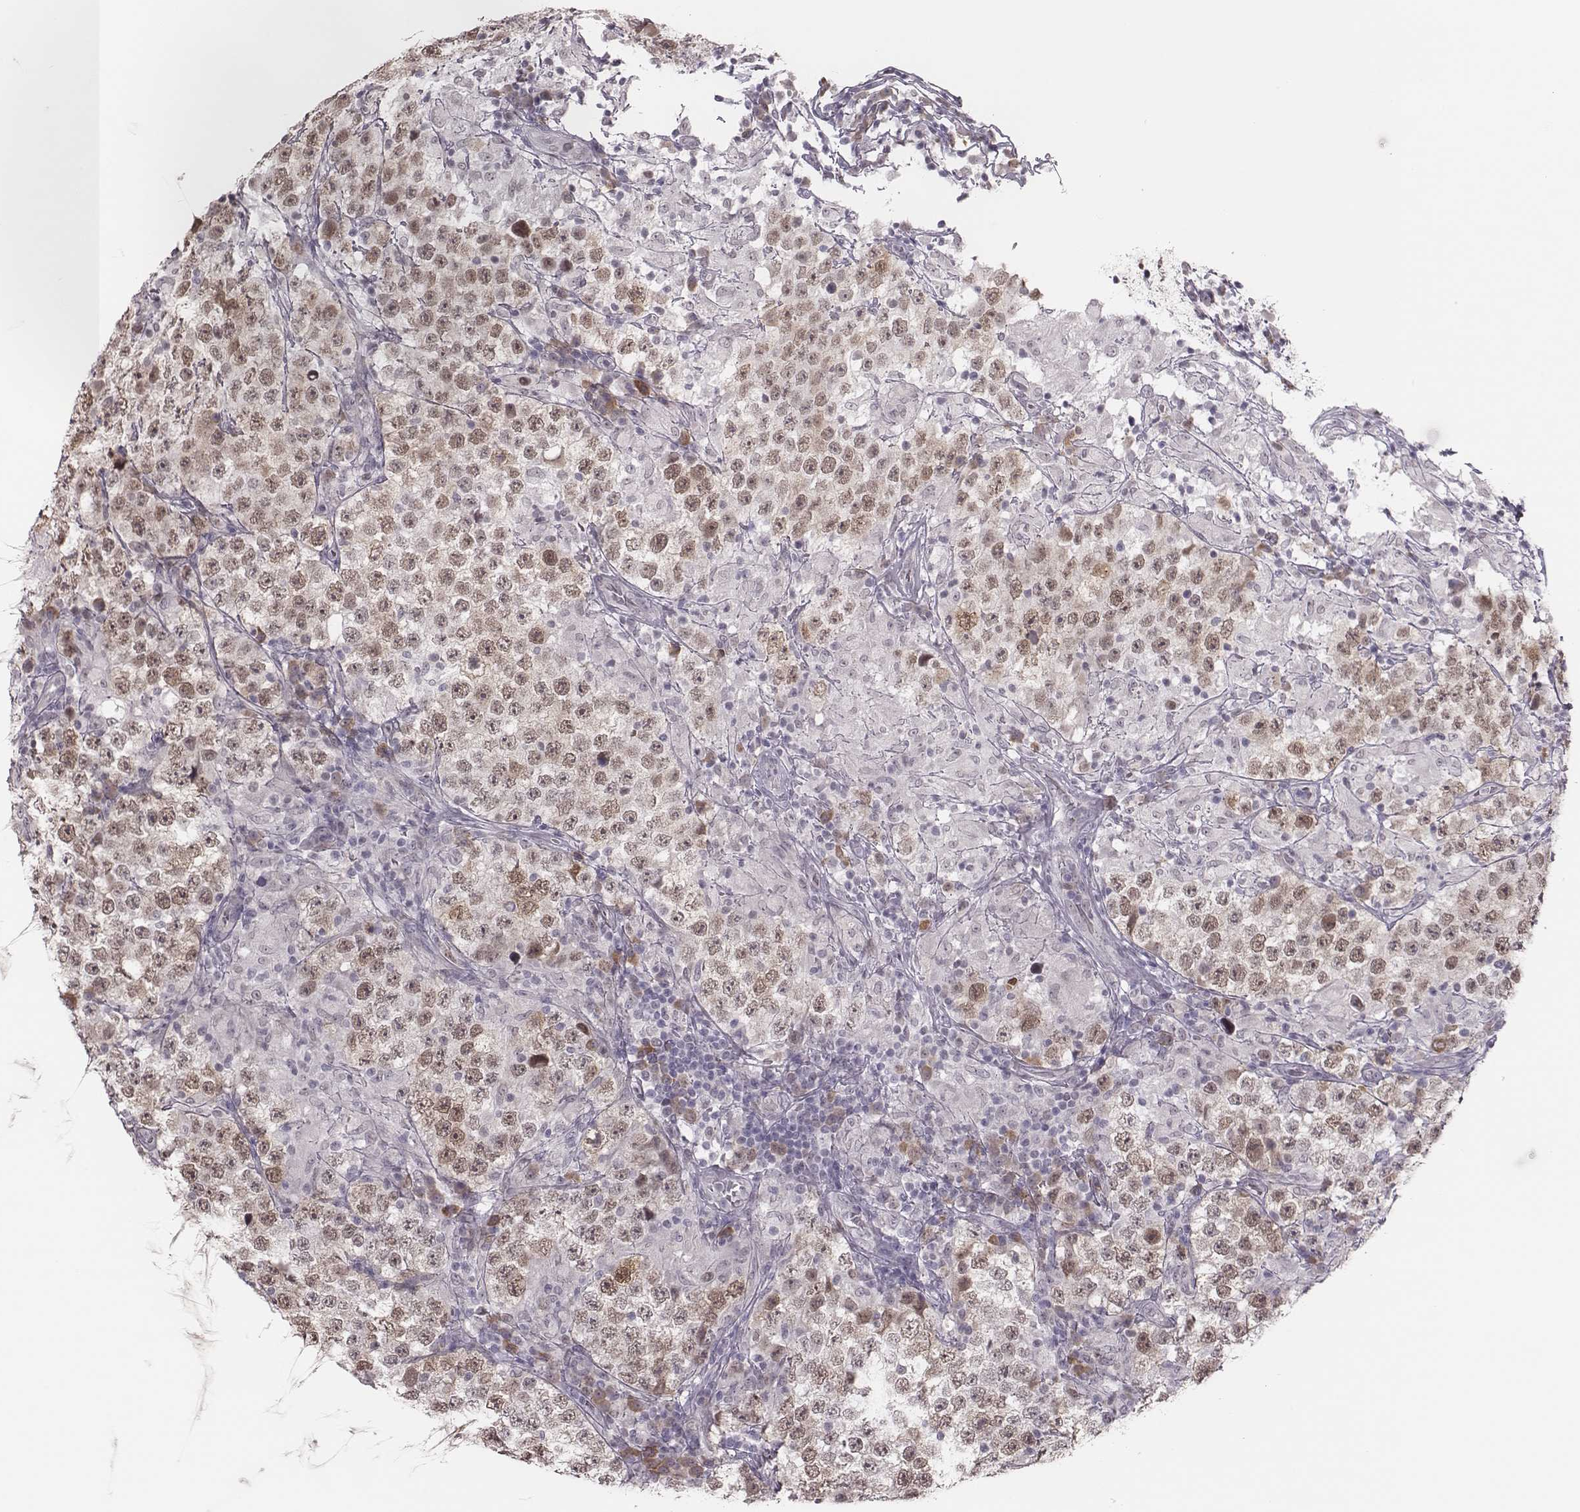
{"staining": {"intensity": "moderate", "quantity": "<25%", "location": "cytoplasmic/membranous,nuclear"}, "tissue": "testis cancer", "cell_type": "Tumor cells", "image_type": "cancer", "snomed": [{"axis": "morphology", "description": "Seminoma, NOS"}, {"axis": "morphology", "description": "Carcinoma, Embryonal, NOS"}, {"axis": "topography", "description": "Testis"}], "caption": "Embryonal carcinoma (testis) stained with DAB IHC exhibits low levels of moderate cytoplasmic/membranous and nuclear expression in about <25% of tumor cells. Nuclei are stained in blue.", "gene": "PBK", "patient": {"sex": "male", "age": 41}}